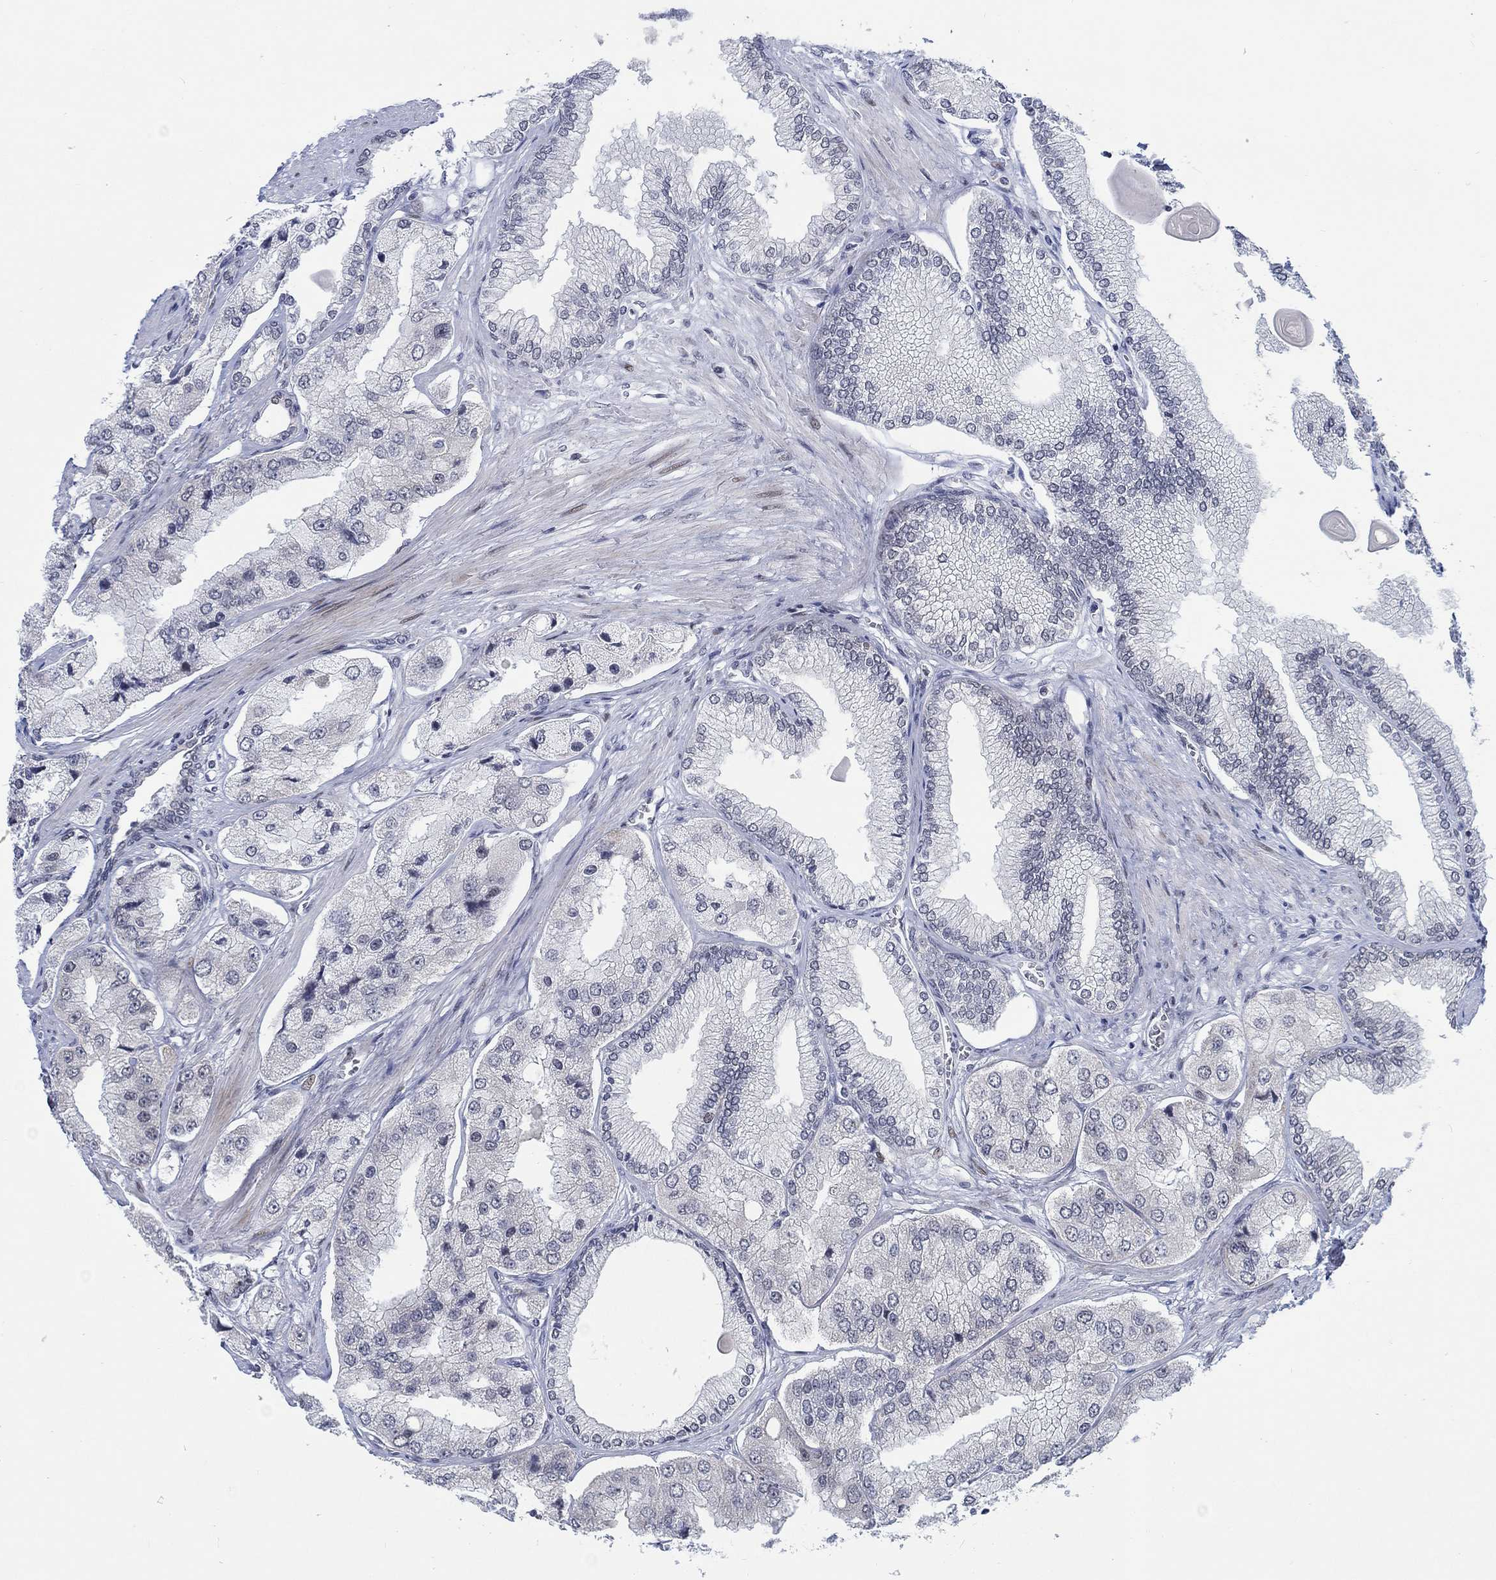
{"staining": {"intensity": "negative", "quantity": "none", "location": "none"}, "tissue": "prostate cancer", "cell_type": "Tumor cells", "image_type": "cancer", "snomed": [{"axis": "morphology", "description": "Adenocarcinoma, Low grade"}, {"axis": "topography", "description": "Prostate"}], "caption": "Low-grade adenocarcinoma (prostate) was stained to show a protein in brown. There is no significant expression in tumor cells.", "gene": "NEU3", "patient": {"sex": "male", "age": 69}}